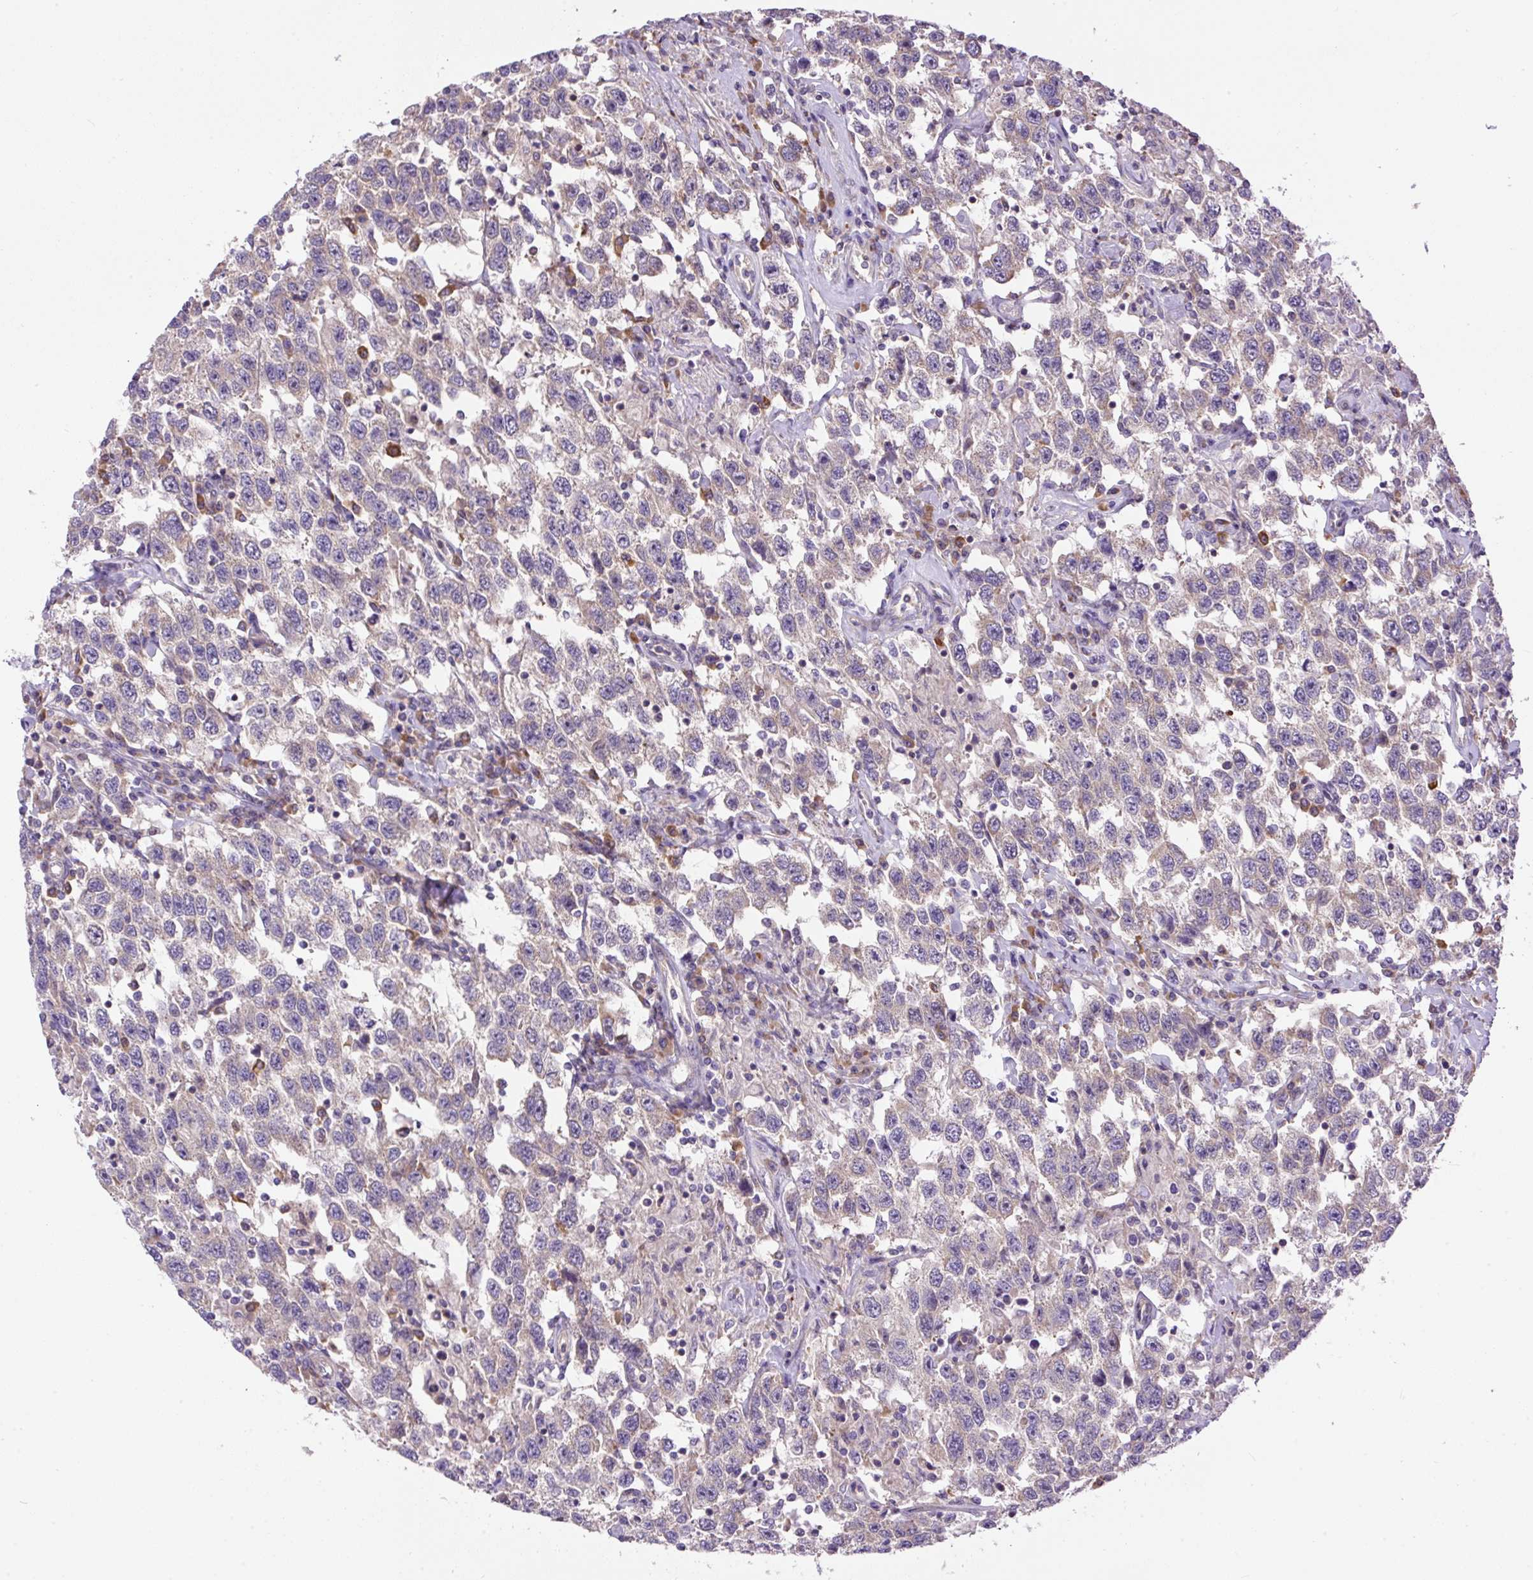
{"staining": {"intensity": "weak", "quantity": "<25%", "location": "cytoplasmic/membranous"}, "tissue": "testis cancer", "cell_type": "Tumor cells", "image_type": "cancer", "snomed": [{"axis": "morphology", "description": "Seminoma, NOS"}, {"axis": "topography", "description": "Testis"}], "caption": "This is an immunohistochemistry (IHC) photomicrograph of seminoma (testis). There is no expression in tumor cells.", "gene": "PPME1", "patient": {"sex": "male", "age": 41}}